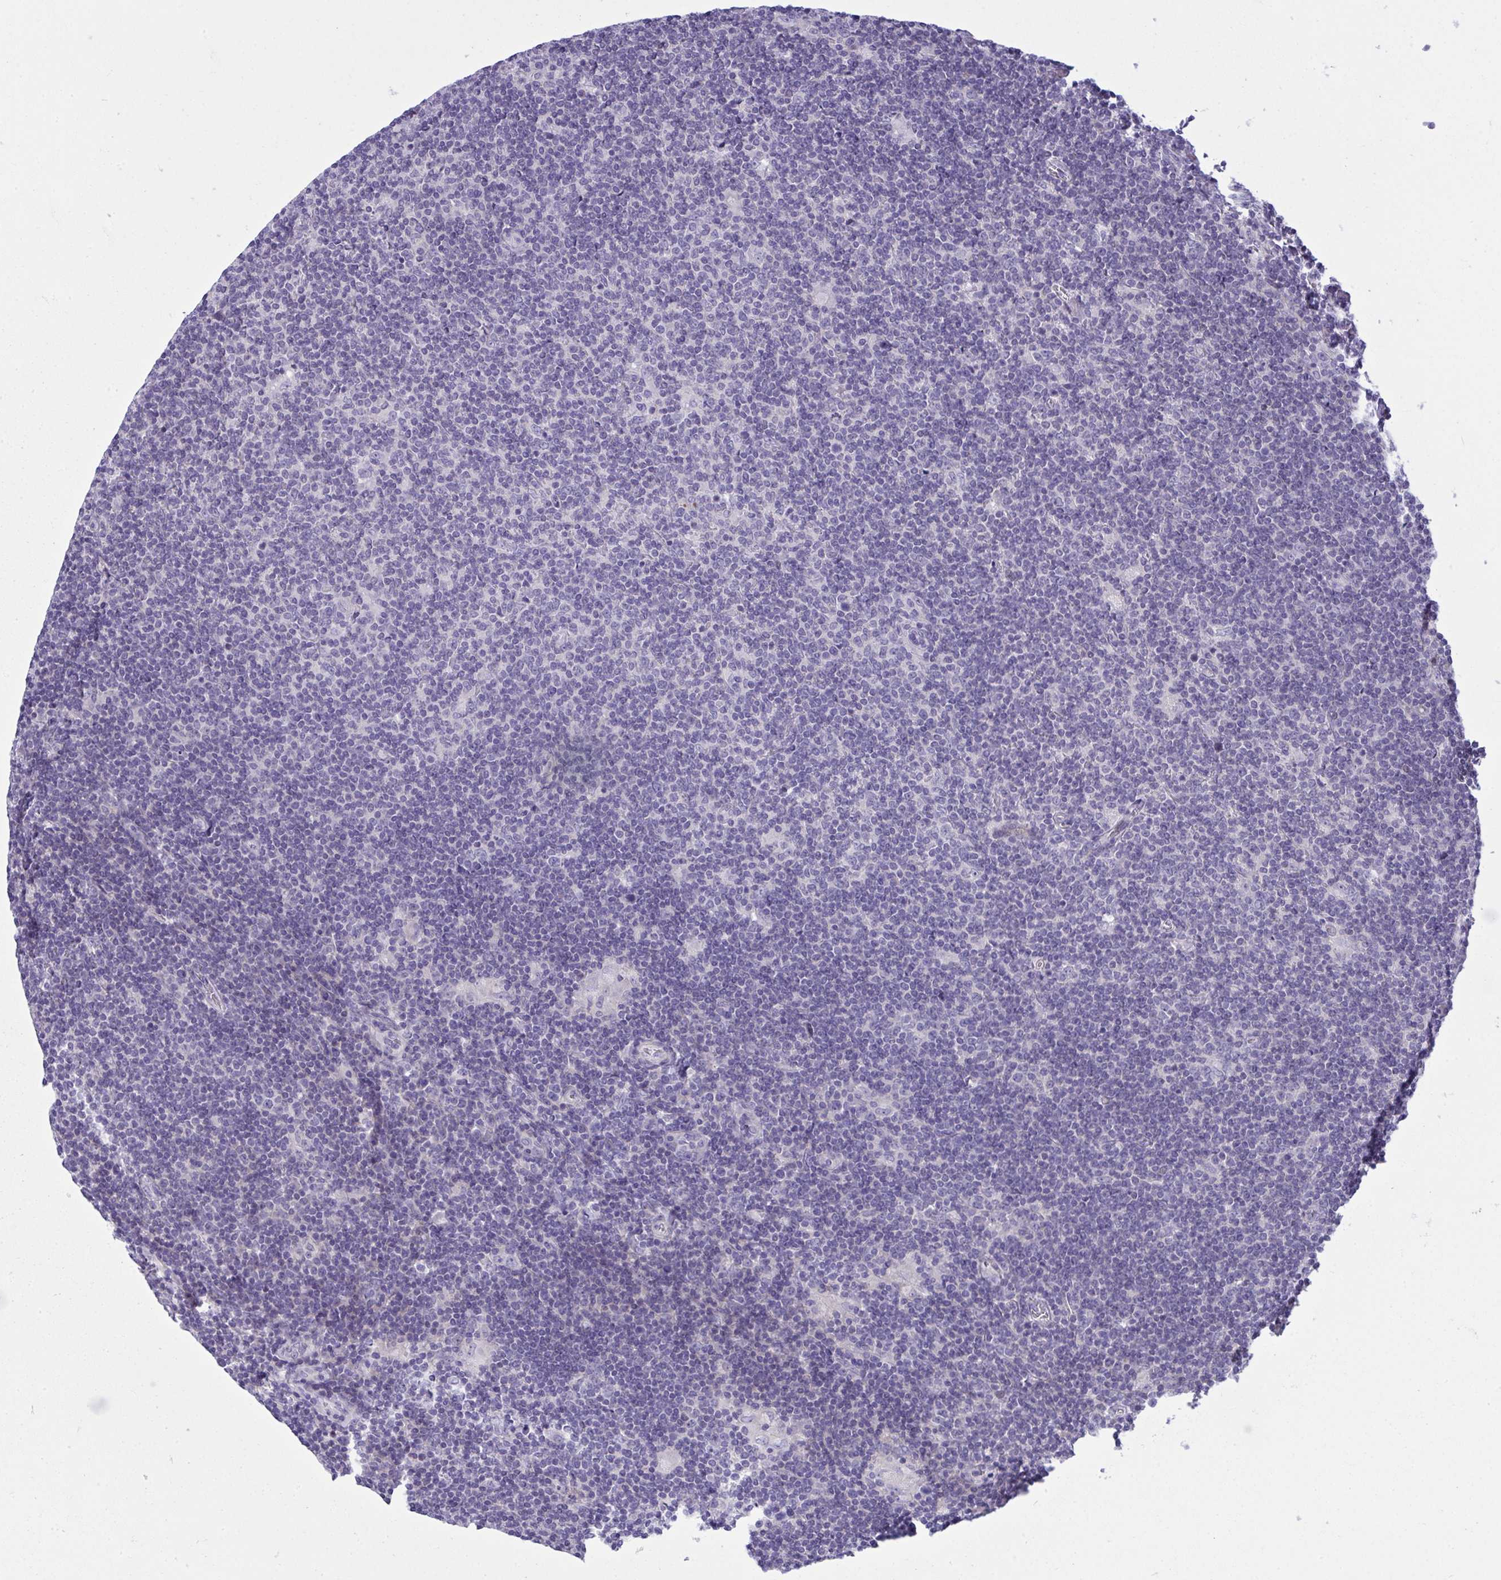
{"staining": {"intensity": "negative", "quantity": "none", "location": "none"}, "tissue": "lymphoma", "cell_type": "Tumor cells", "image_type": "cancer", "snomed": [{"axis": "morphology", "description": "Hodgkin's disease, NOS"}, {"axis": "topography", "description": "Lymph node"}], "caption": "Tumor cells show no significant expression in lymphoma.", "gene": "WDR97", "patient": {"sex": "male", "age": 40}}